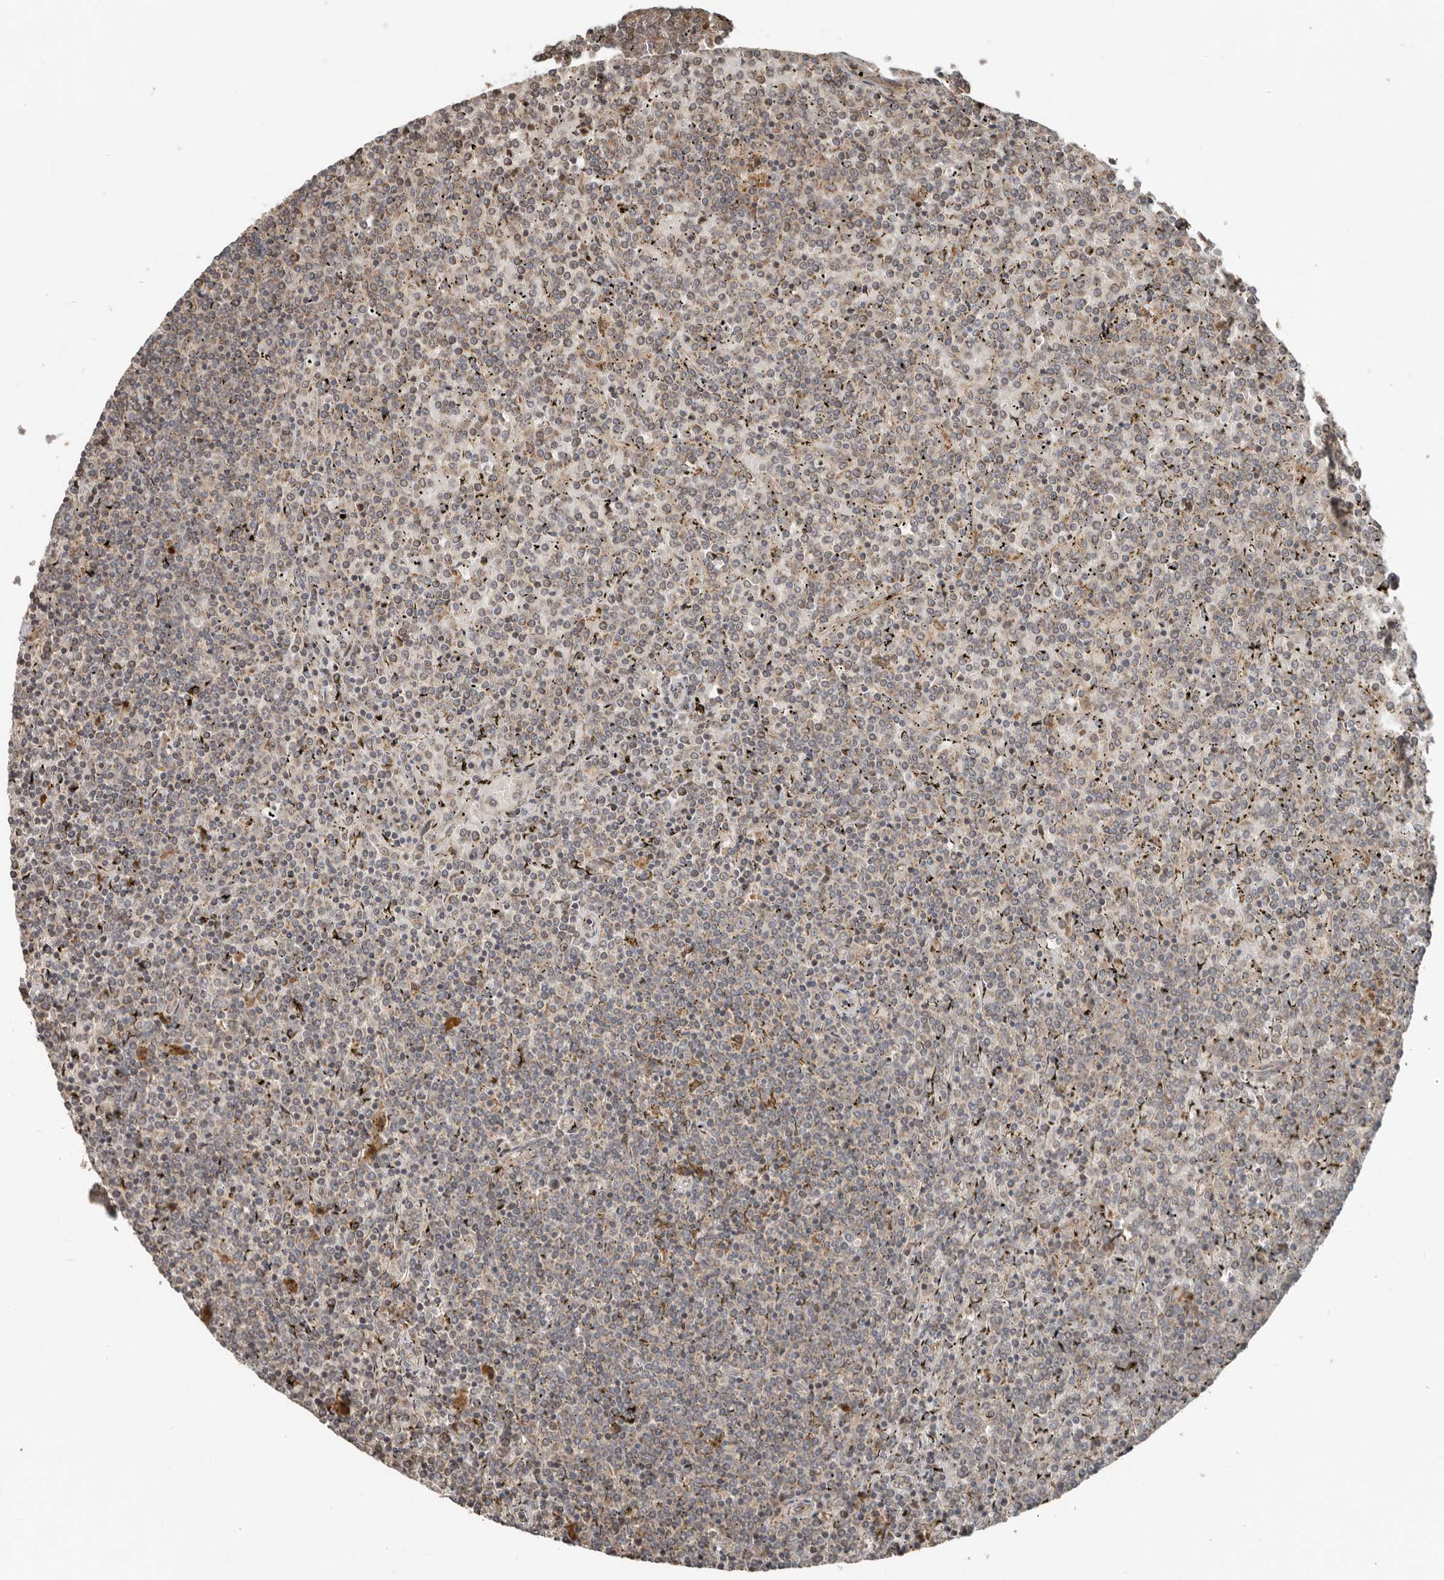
{"staining": {"intensity": "weak", "quantity": "<25%", "location": "cytoplasmic/membranous"}, "tissue": "lymphoma", "cell_type": "Tumor cells", "image_type": "cancer", "snomed": [{"axis": "morphology", "description": "Malignant lymphoma, non-Hodgkin's type, Low grade"}, {"axis": "topography", "description": "Spleen"}], "caption": "Tumor cells are negative for protein expression in human malignant lymphoma, non-Hodgkin's type (low-grade).", "gene": "SLC6A7", "patient": {"sex": "female", "age": 19}}